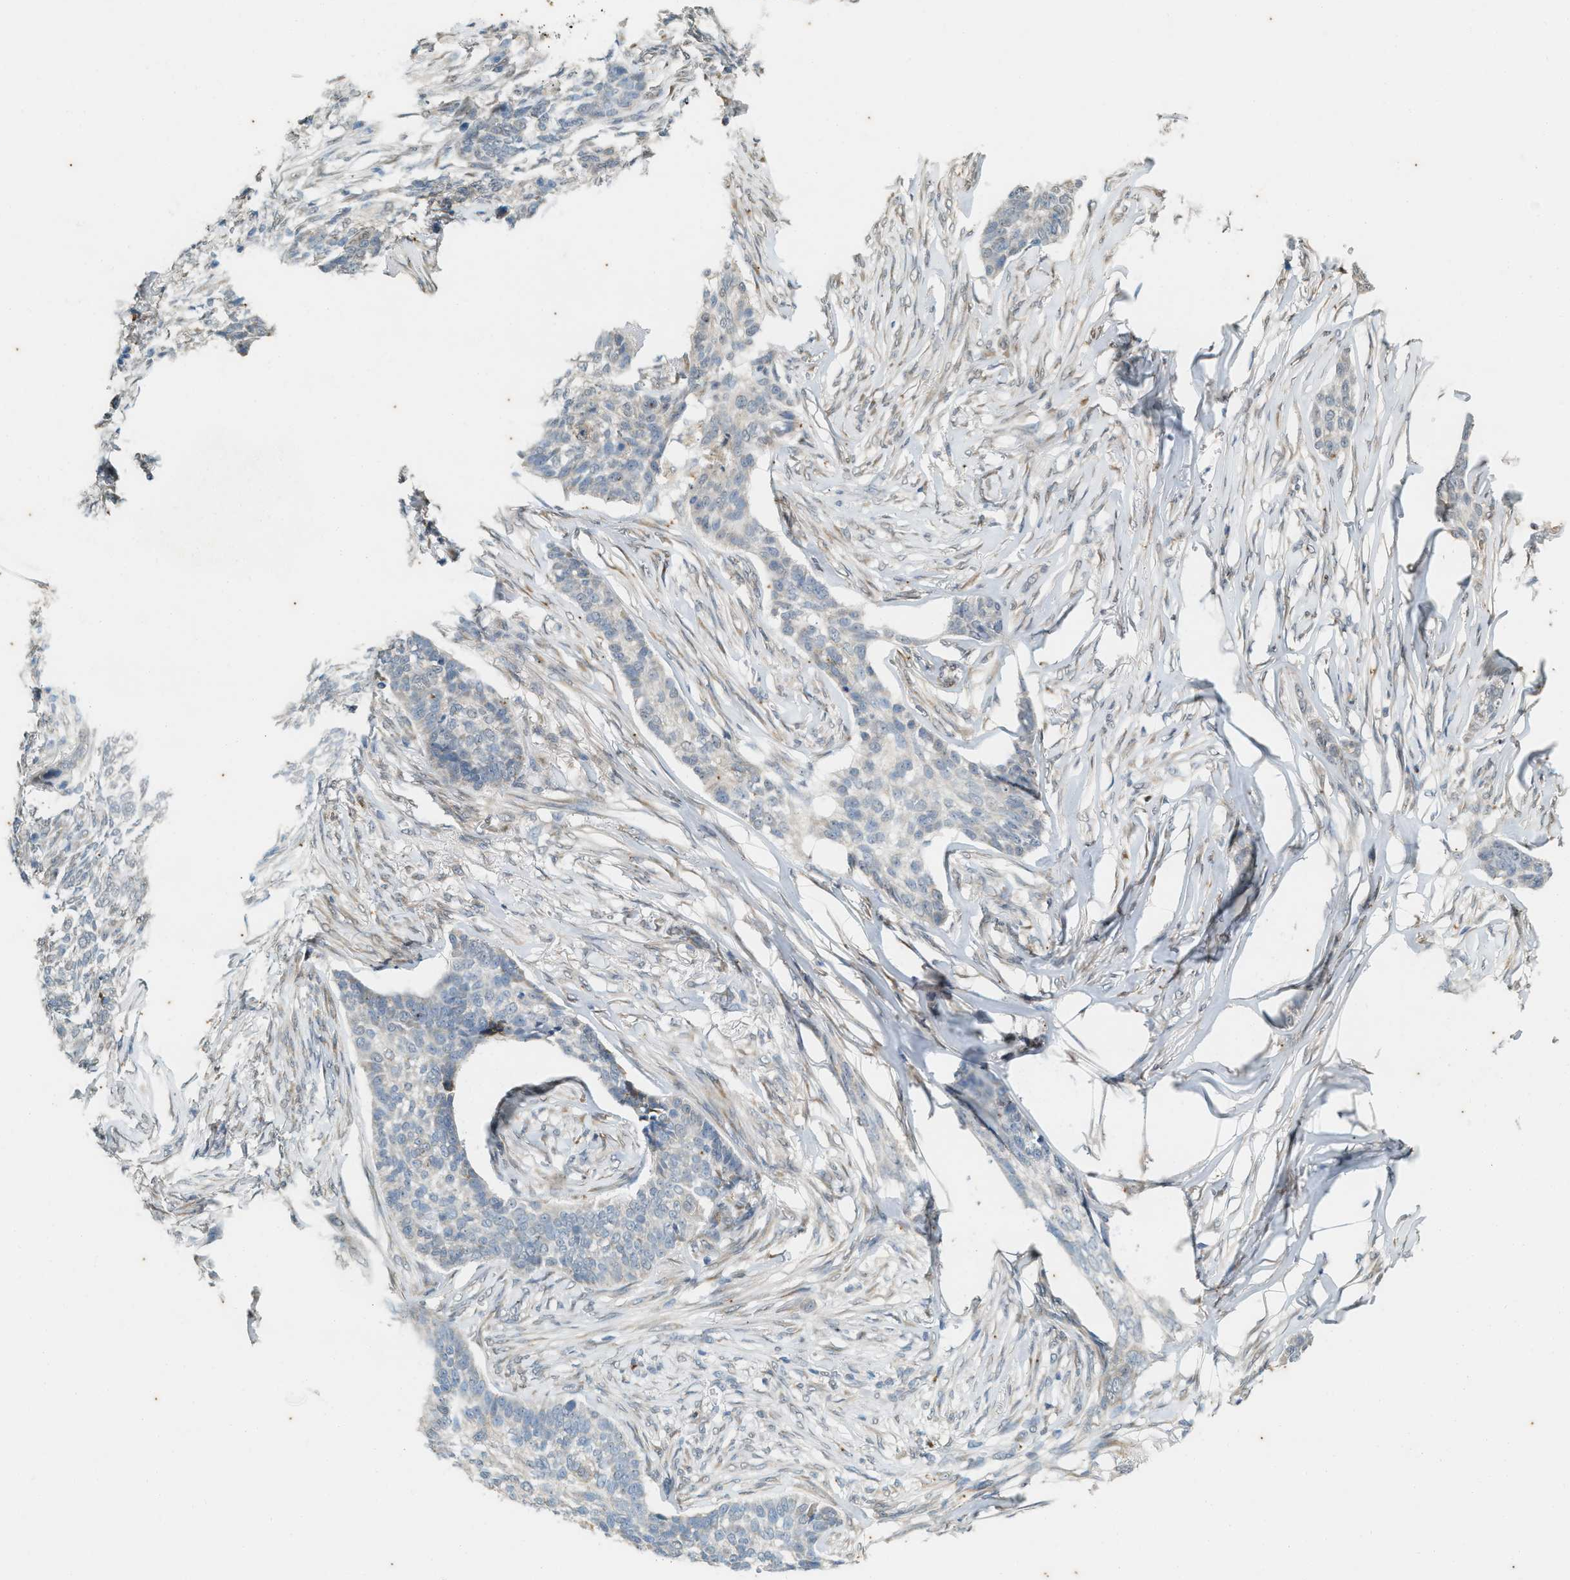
{"staining": {"intensity": "negative", "quantity": "none", "location": "none"}, "tissue": "skin cancer", "cell_type": "Tumor cells", "image_type": "cancer", "snomed": [{"axis": "morphology", "description": "Basal cell carcinoma"}, {"axis": "topography", "description": "Skin"}], "caption": "Basal cell carcinoma (skin) stained for a protein using immunohistochemistry demonstrates no staining tumor cells.", "gene": "CHPF2", "patient": {"sex": "male", "age": 85}}